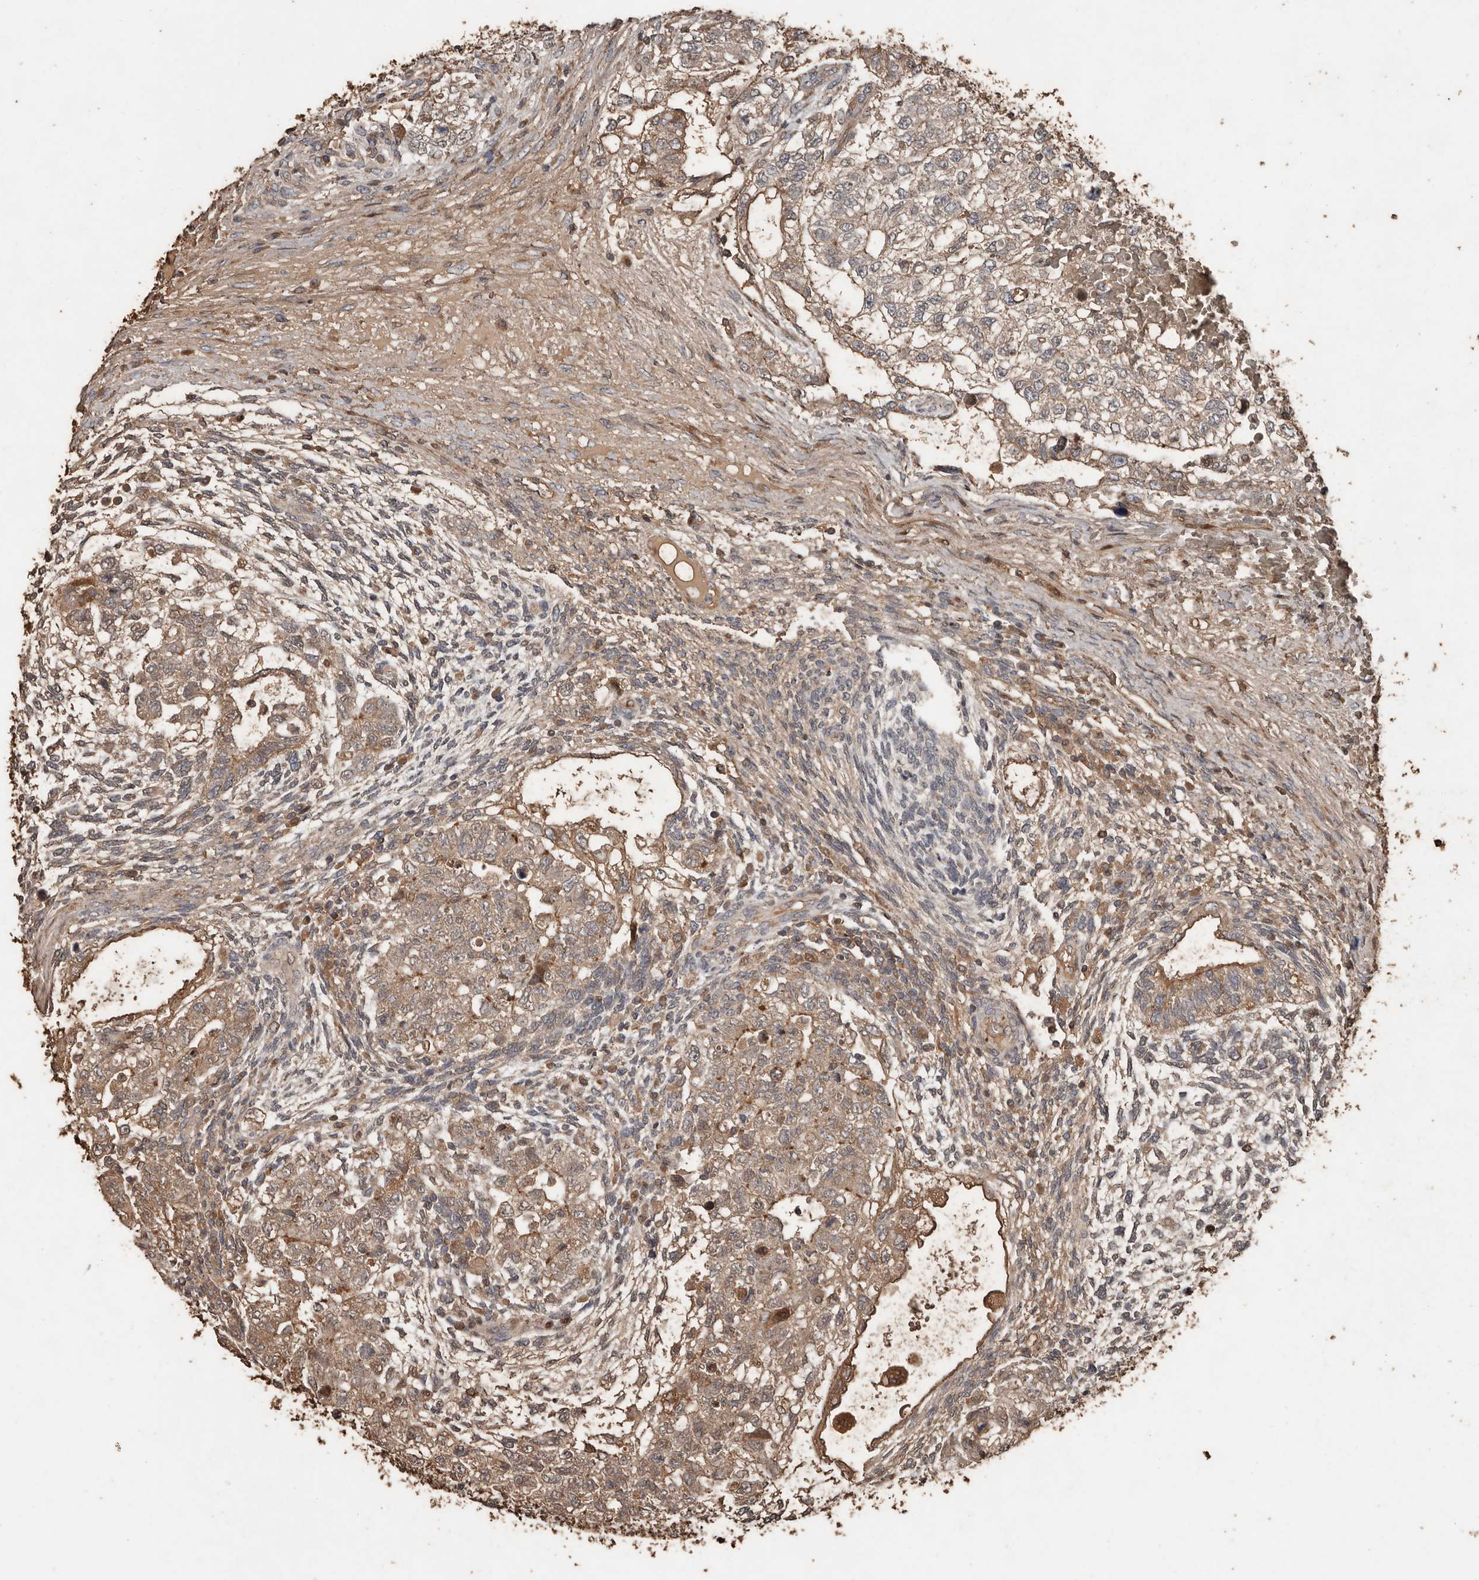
{"staining": {"intensity": "moderate", "quantity": ">75%", "location": "cytoplasmic/membranous"}, "tissue": "testis cancer", "cell_type": "Tumor cells", "image_type": "cancer", "snomed": [{"axis": "morphology", "description": "Carcinoma, Embryonal, NOS"}, {"axis": "topography", "description": "Testis"}], "caption": "Testis embryonal carcinoma stained with DAB immunohistochemistry reveals medium levels of moderate cytoplasmic/membranous expression in approximately >75% of tumor cells. (Brightfield microscopy of DAB IHC at high magnification).", "gene": "RANBP17", "patient": {"sex": "male", "age": 37}}